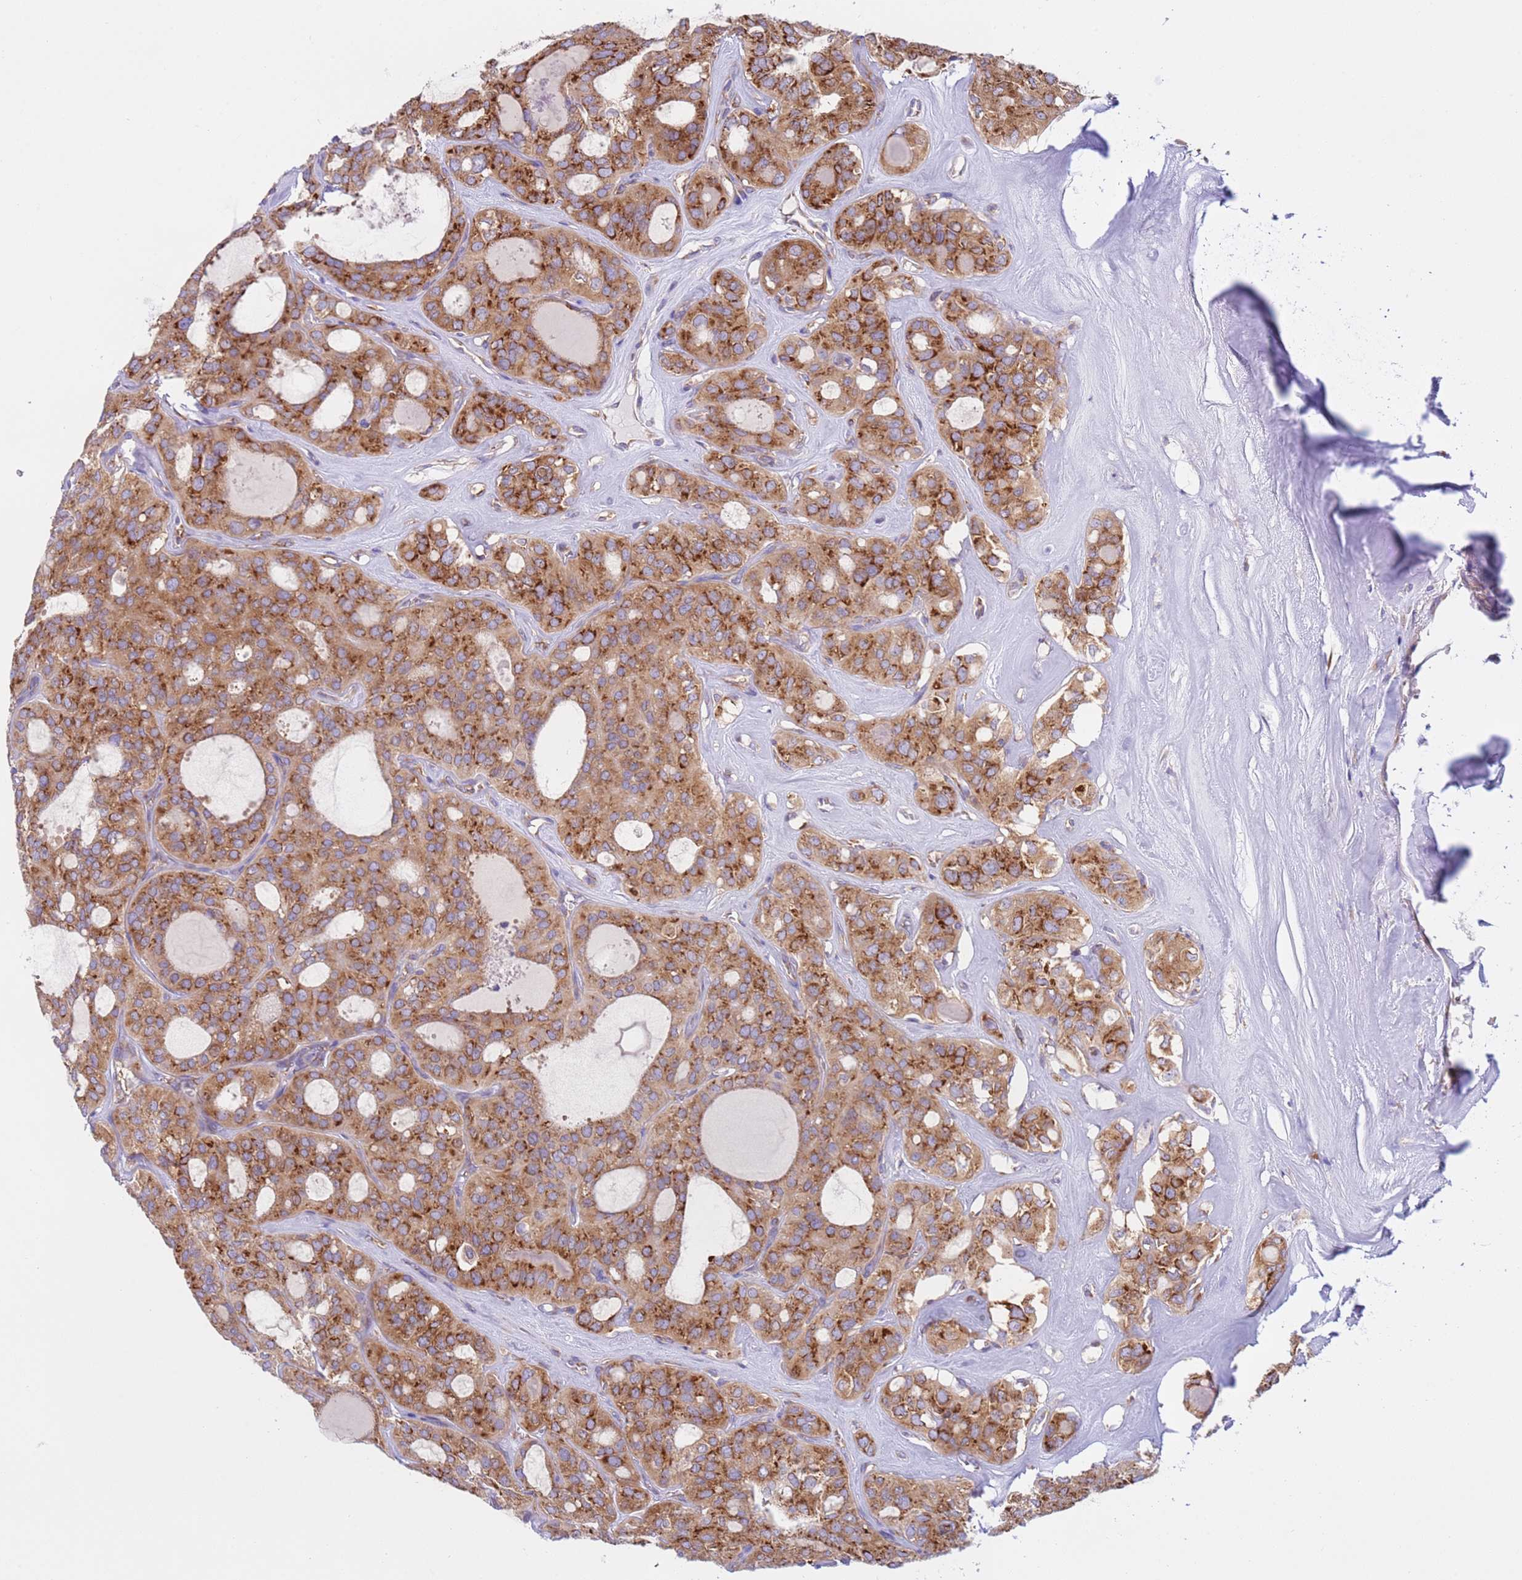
{"staining": {"intensity": "strong", "quantity": "25%-75%", "location": "cytoplasmic/membranous"}, "tissue": "thyroid cancer", "cell_type": "Tumor cells", "image_type": "cancer", "snomed": [{"axis": "morphology", "description": "Follicular adenoma carcinoma, NOS"}, {"axis": "topography", "description": "Thyroid gland"}], "caption": "Human thyroid cancer (follicular adenoma carcinoma) stained for a protein (brown) shows strong cytoplasmic/membranous positive expression in about 25%-75% of tumor cells.", "gene": "VARS1", "patient": {"sex": "male", "age": 75}}